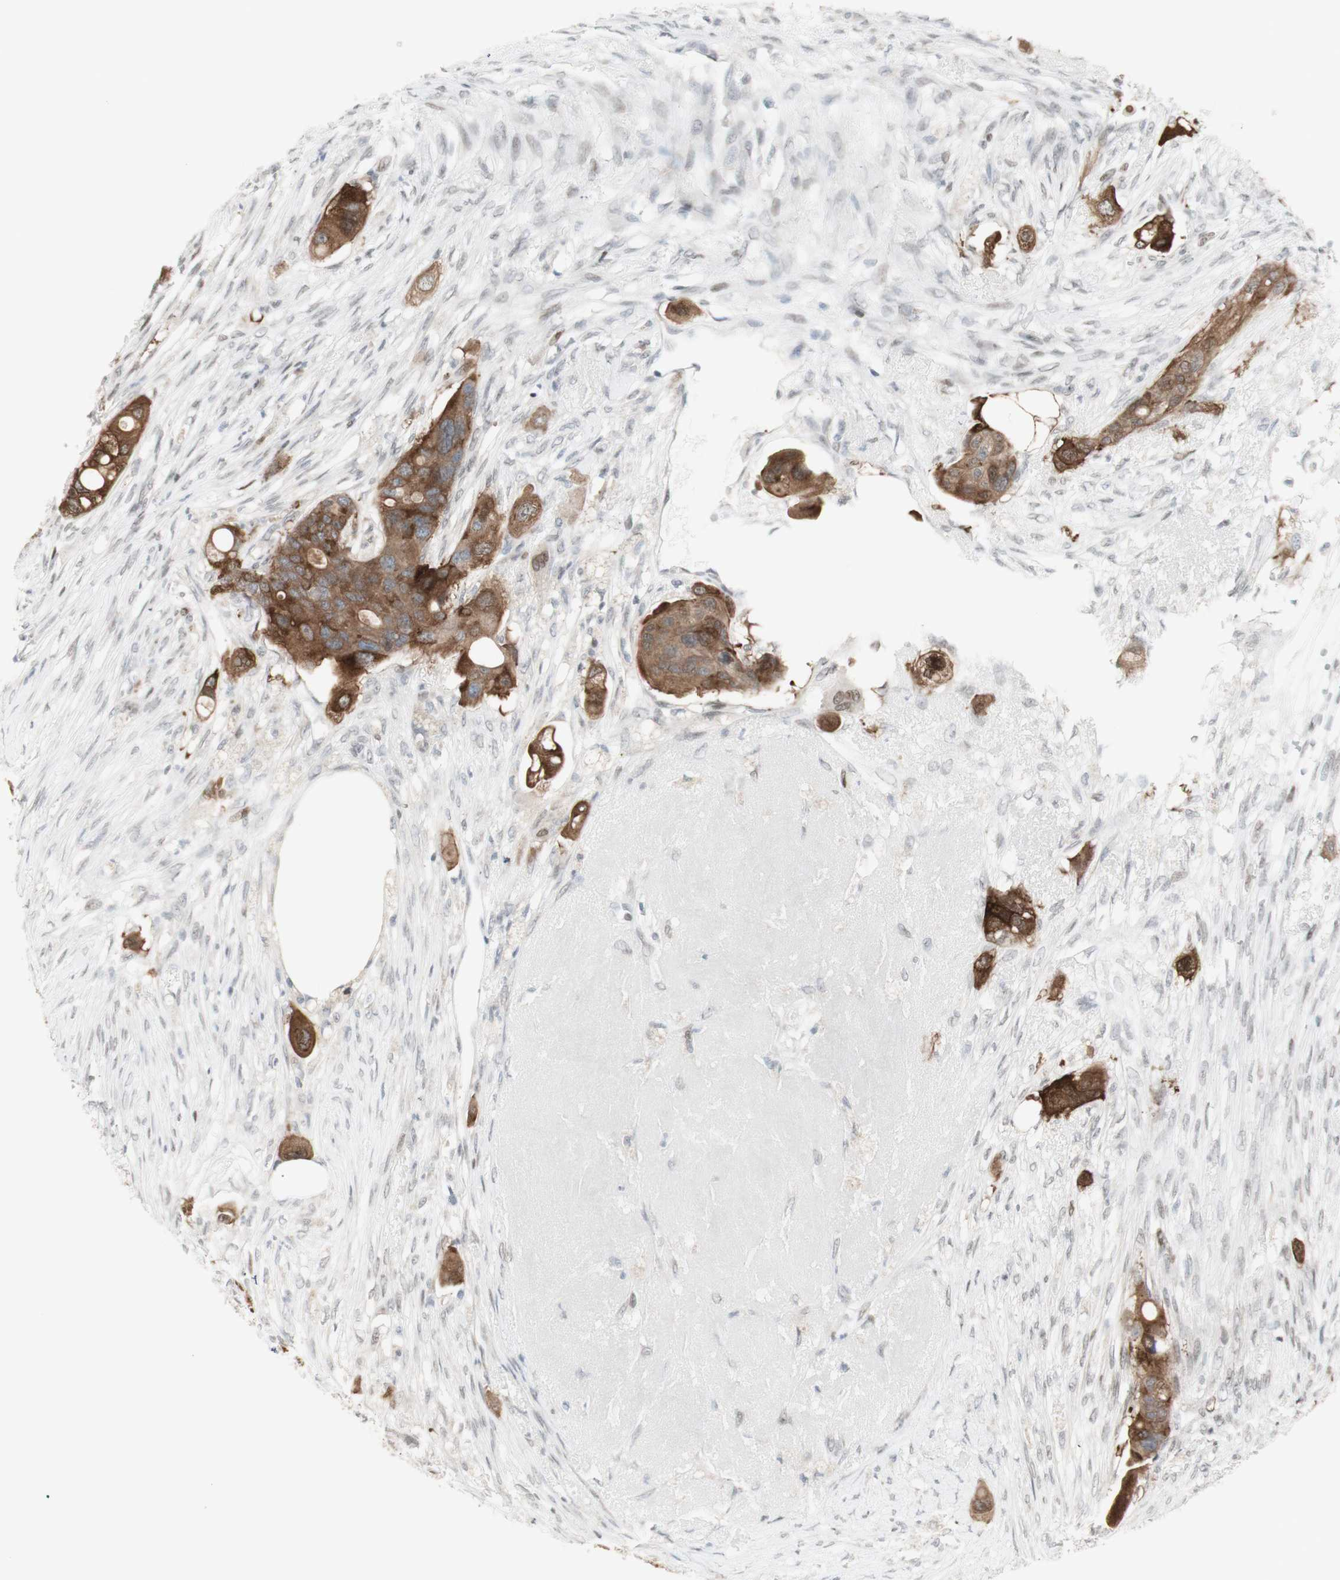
{"staining": {"intensity": "moderate", "quantity": ">75%", "location": "cytoplasmic/membranous"}, "tissue": "colorectal cancer", "cell_type": "Tumor cells", "image_type": "cancer", "snomed": [{"axis": "morphology", "description": "Adenocarcinoma, NOS"}, {"axis": "topography", "description": "Colon"}], "caption": "Immunohistochemistry histopathology image of neoplastic tissue: human colorectal cancer (adenocarcinoma) stained using immunohistochemistry (IHC) demonstrates medium levels of moderate protein expression localized specifically in the cytoplasmic/membranous of tumor cells, appearing as a cytoplasmic/membranous brown color.", "gene": "C1orf116", "patient": {"sex": "female", "age": 57}}